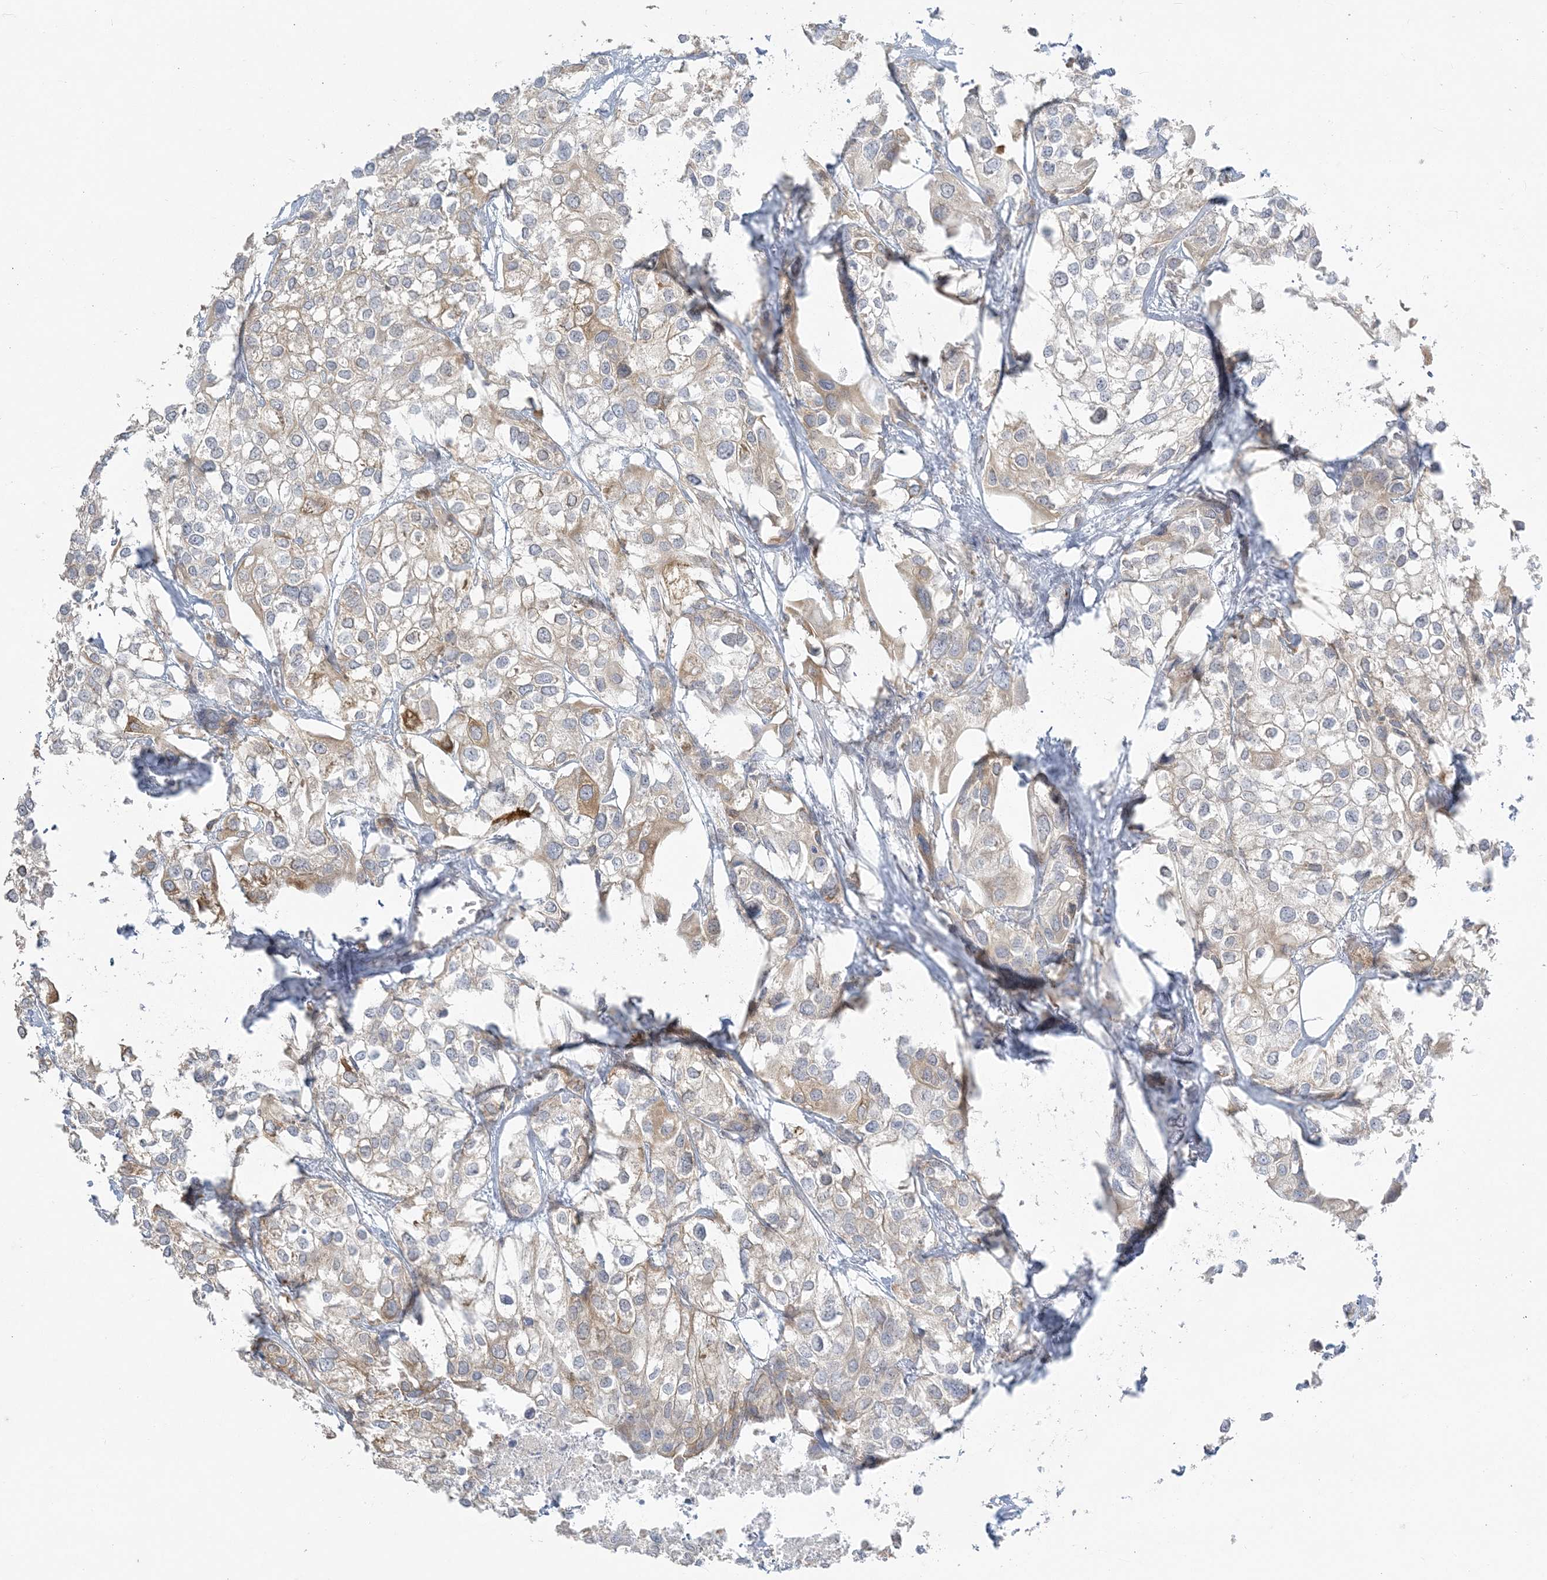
{"staining": {"intensity": "weak", "quantity": "<25%", "location": "cytoplasmic/membranous"}, "tissue": "urothelial cancer", "cell_type": "Tumor cells", "image_type": "cancer", "snomed": [{"axis": "morphology", "description": "Urothelial carcinoma, High grade"}, {"axis": "topography", "description": "Urinary bladder"}], "caption": "A photomicrograph of urothelial cancer stained for a protein reveals no brown staining in tumor cells.", "gene": "ZC3H6", "patient": {"sex": "male", "age": 64}}